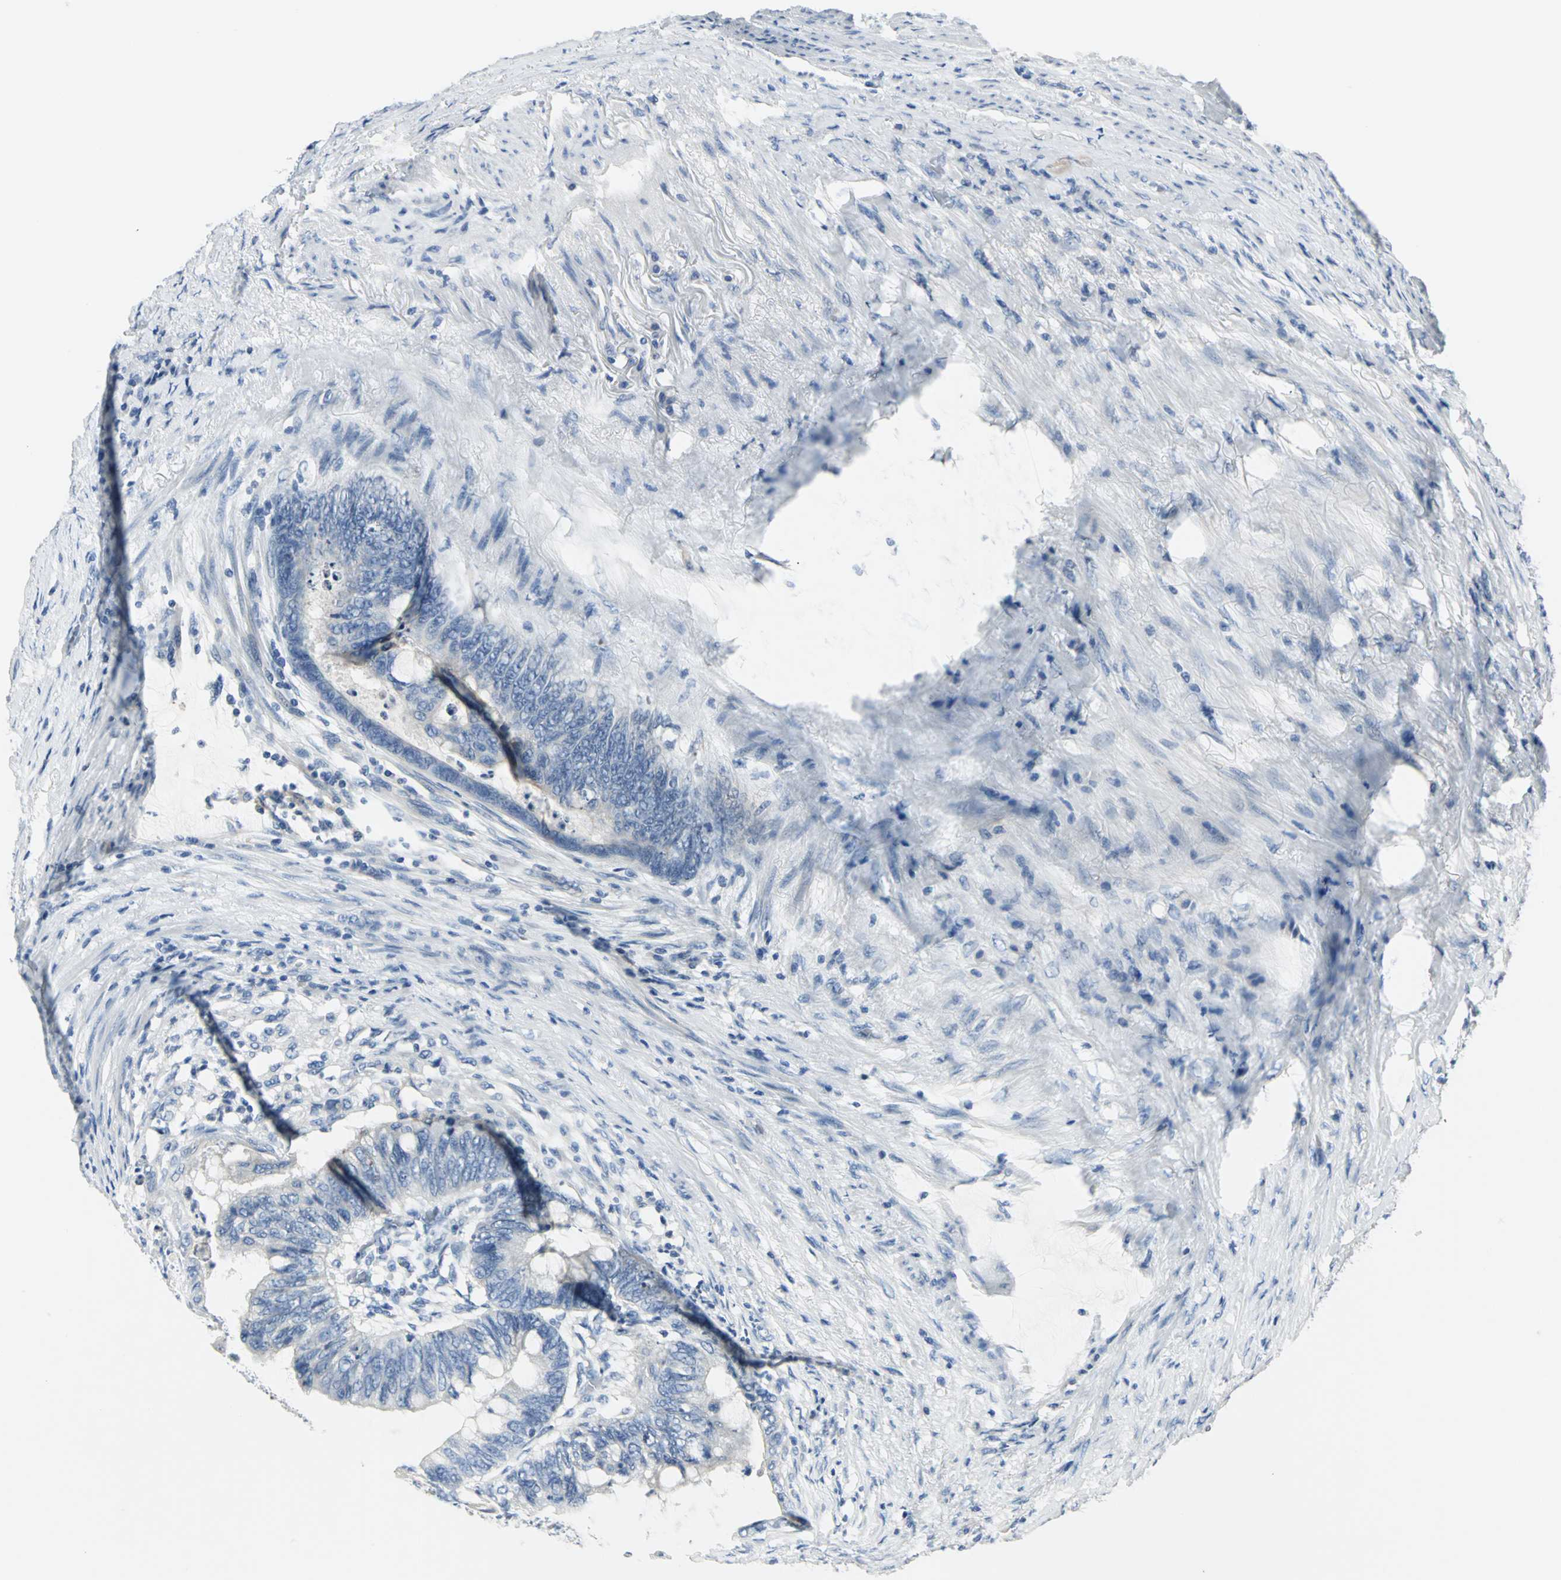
{"staining": {"intensity": "negative", "quantity": "none", "location": "none"}, "tissue": "colorectal cancer", "cell_type": "Tumor cells", "image_type": "cancer", "snomed": [{"axis": "morphology", "description": "Normal tissue, NOS"}, {"axis": "morphology", "description": "Adenocarcinoma, NOS"}, {"axis": "topography", "description": "Rectum"}, {"axis": "topography", "description": "Peripheral nerve tissue"}], "caption": "Protein analysis of adenocarcinoma (colorectal) demonstrates no significant staining in tumor cells.", "gene": "RIPOR1", "patient": {"sex": "male", "age": 92}}